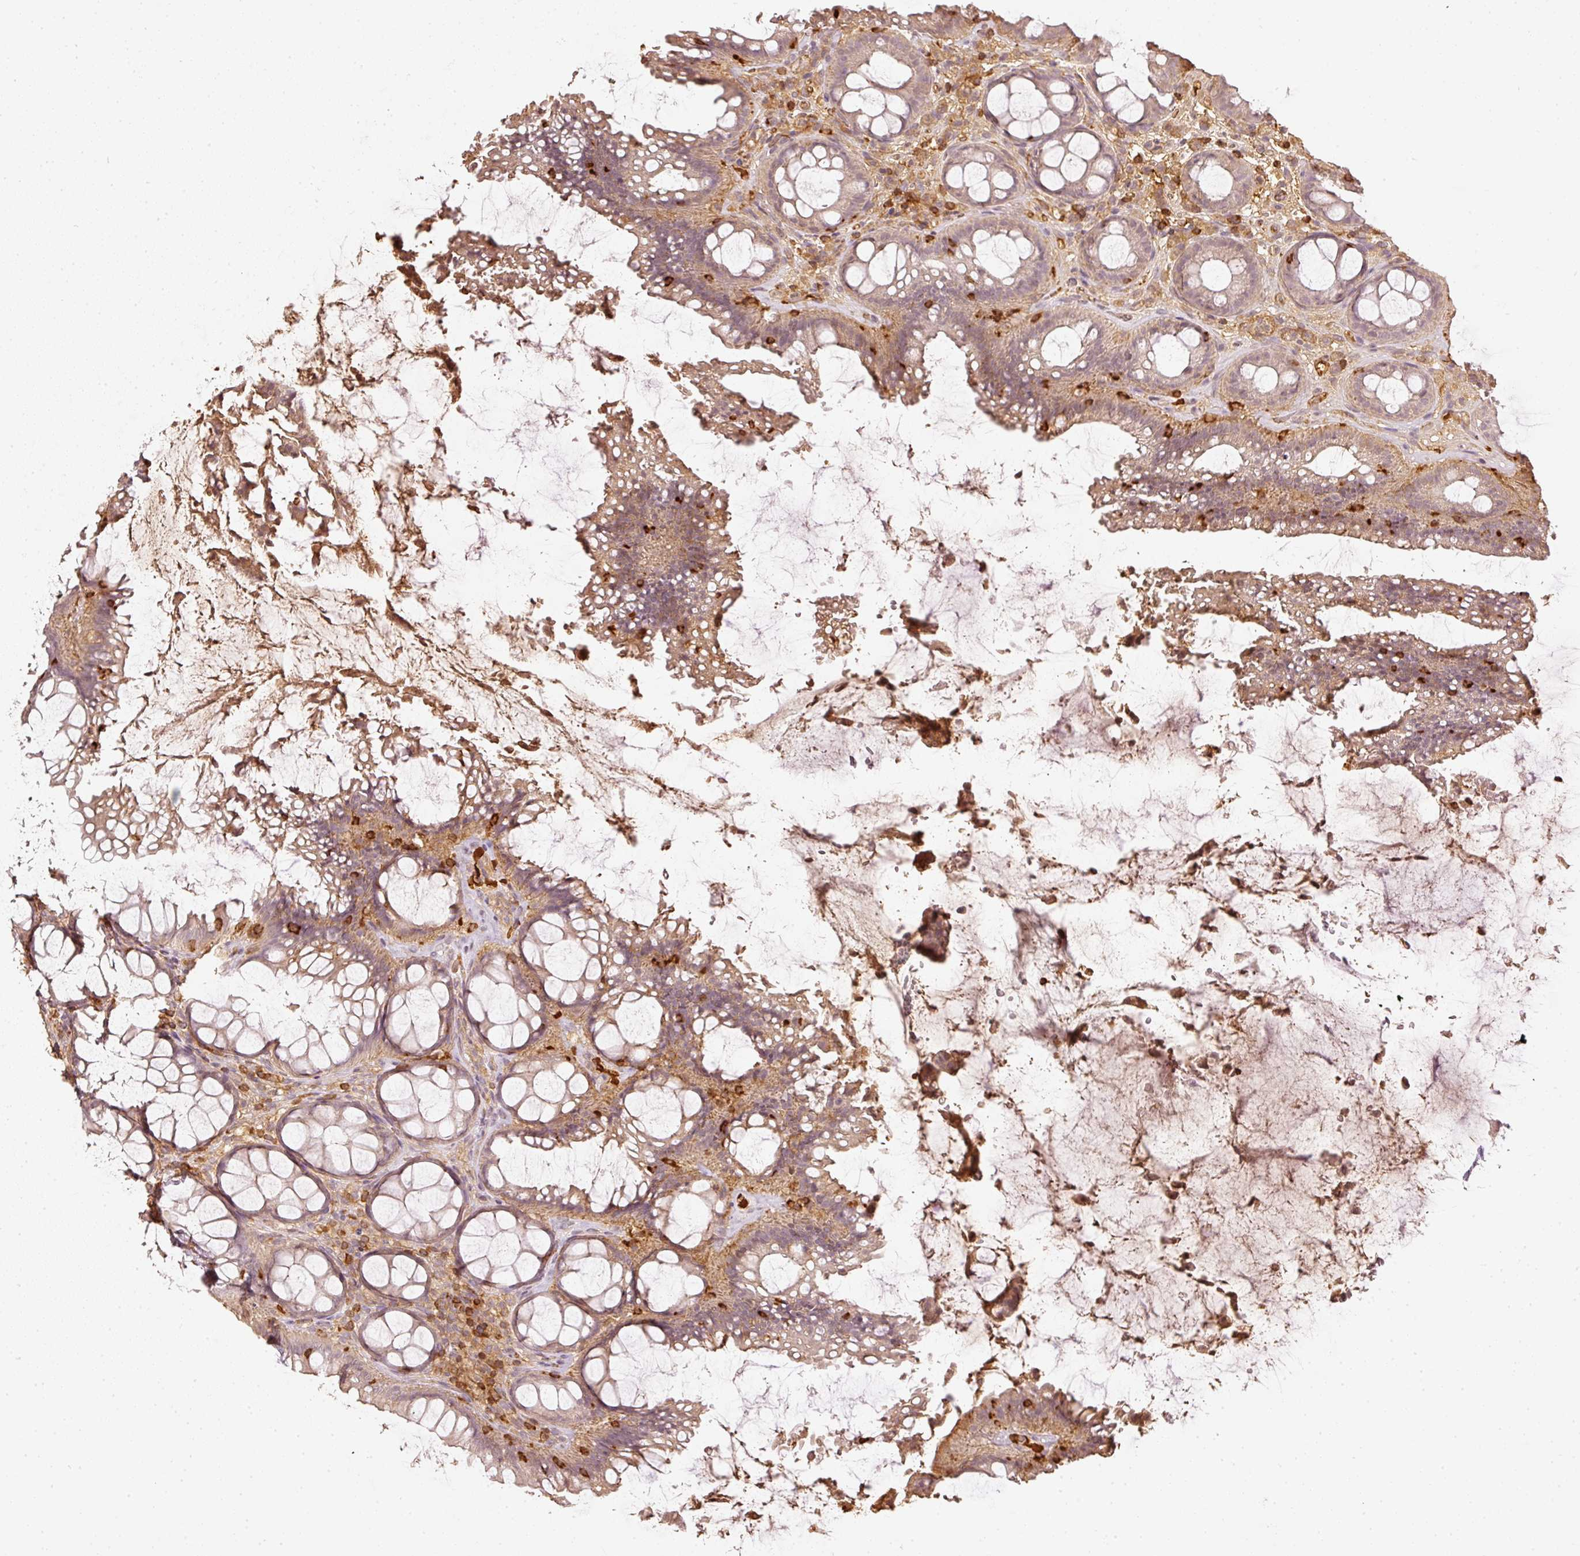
{"staining": {"intensity": "weak", "quantity": ">75%", "location": "cytoplasmic/membranous"}, "tissue": "rectum", "cell_type": "Glandular cells", "image_type": "normal", "snomed": [{"axis": "morphology", "description": "Normal tissue, NOS"}, {"axis": "topography", "description": "Rectum"}], "caption": "Immunohistochemistry (IHC) (DAB) staining of unremarkable rectum reveals weak cytoplasmic/membranous protein expression in about >75% of glandular cells.", "gene": "EVL", "patient": {"sex": "female", "age": 67}}